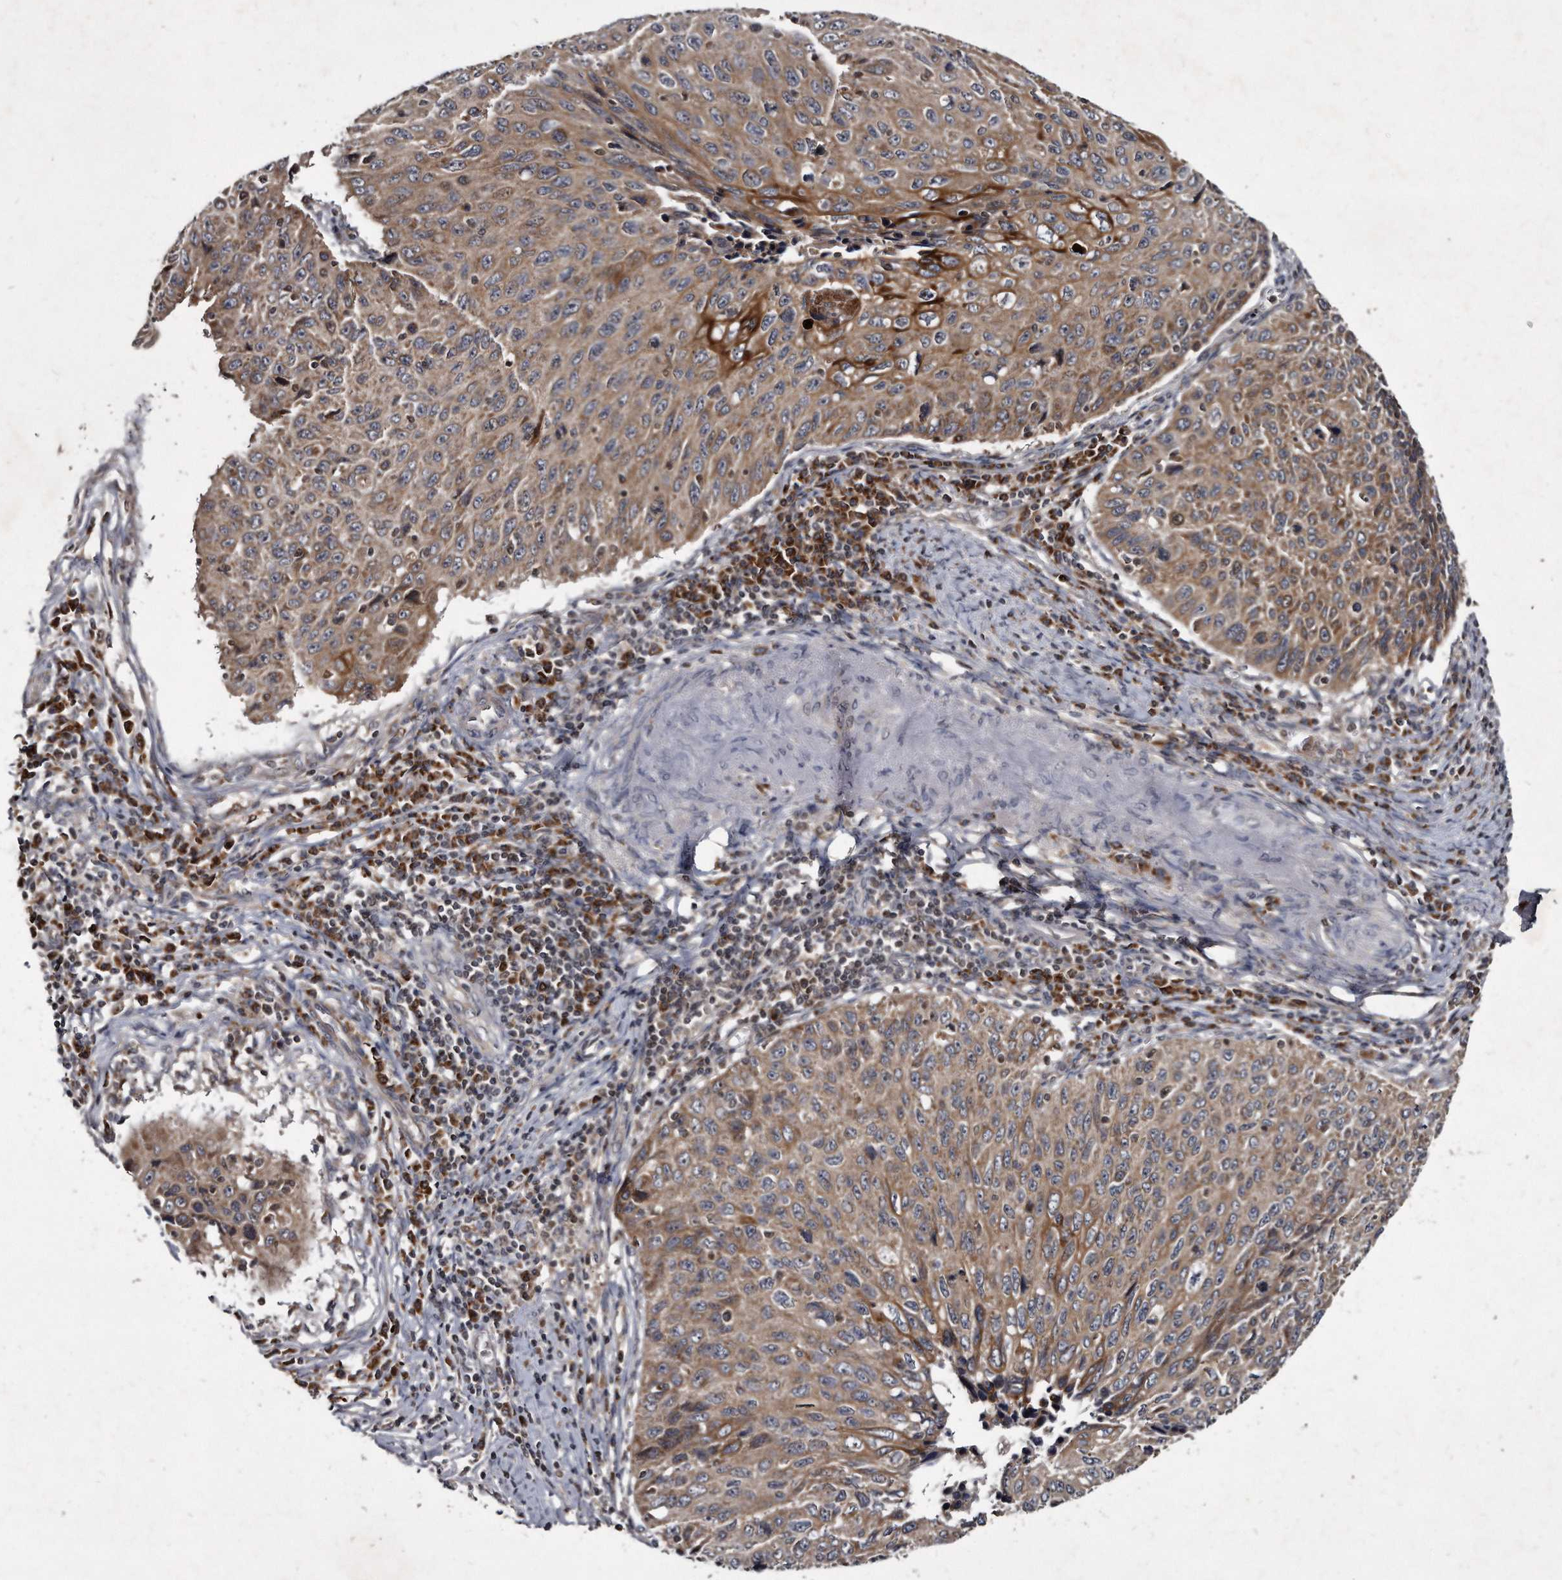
{"staining": {"intensity": "moderate", "quantity": ">75%", "location": "cytoplasmic/membranous"}, "tissue": "cervical cancer", "cell_type": "Tumor cells", "image_type": "cancer", "snomed": [{"axis": "morphology", "description": "Squamous cell carcinoma, NOS"}, {"axis": "topography", "description": "Cervix"}], "caption": "Moderate cytoplasmic/membranous staining is appreciated in approximately >75% of tumor cells in cervical cancer.", "gene": "FAM136A", "patient": {"sex": "female", "age": 53}}